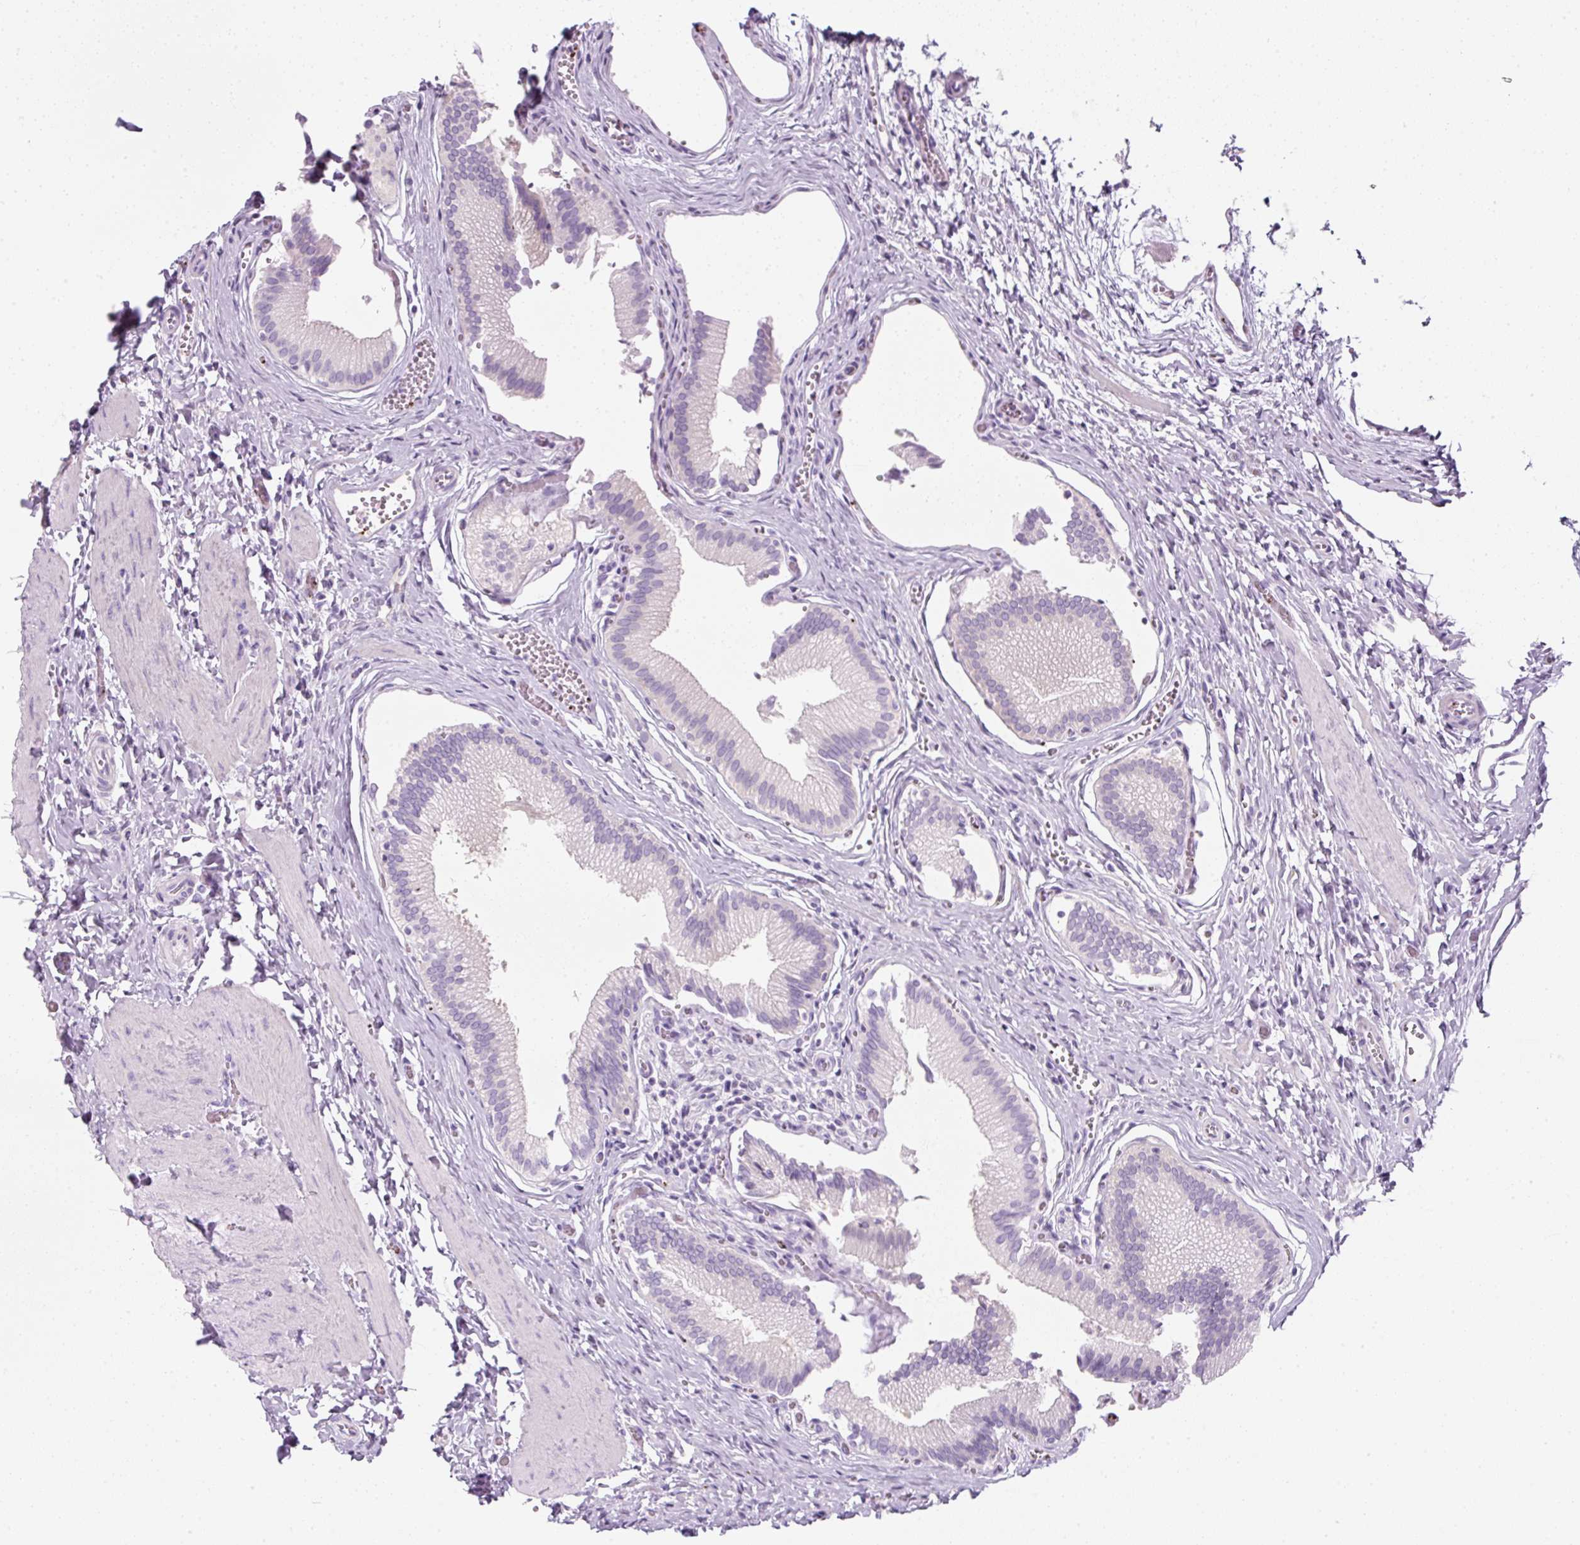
{"staining": {"intensity": "negative", "quantity": "none", "location": "none"}, "tissue": "gallbladder", "cell_type": "Glandular cells", "image_type": "normal", "snomed": [{"axis": "morphology", "description": "Normal tissue, NOS"}, {"axis": "topography", "description": "Gallbladder"}], "caption": "Unremarkable gallbladder was stained to show a protein in brown. There is no significant staining in glandular cells.", "gene": "ENSG00000288796", "patient": {"sex": "male", "age": 17}}